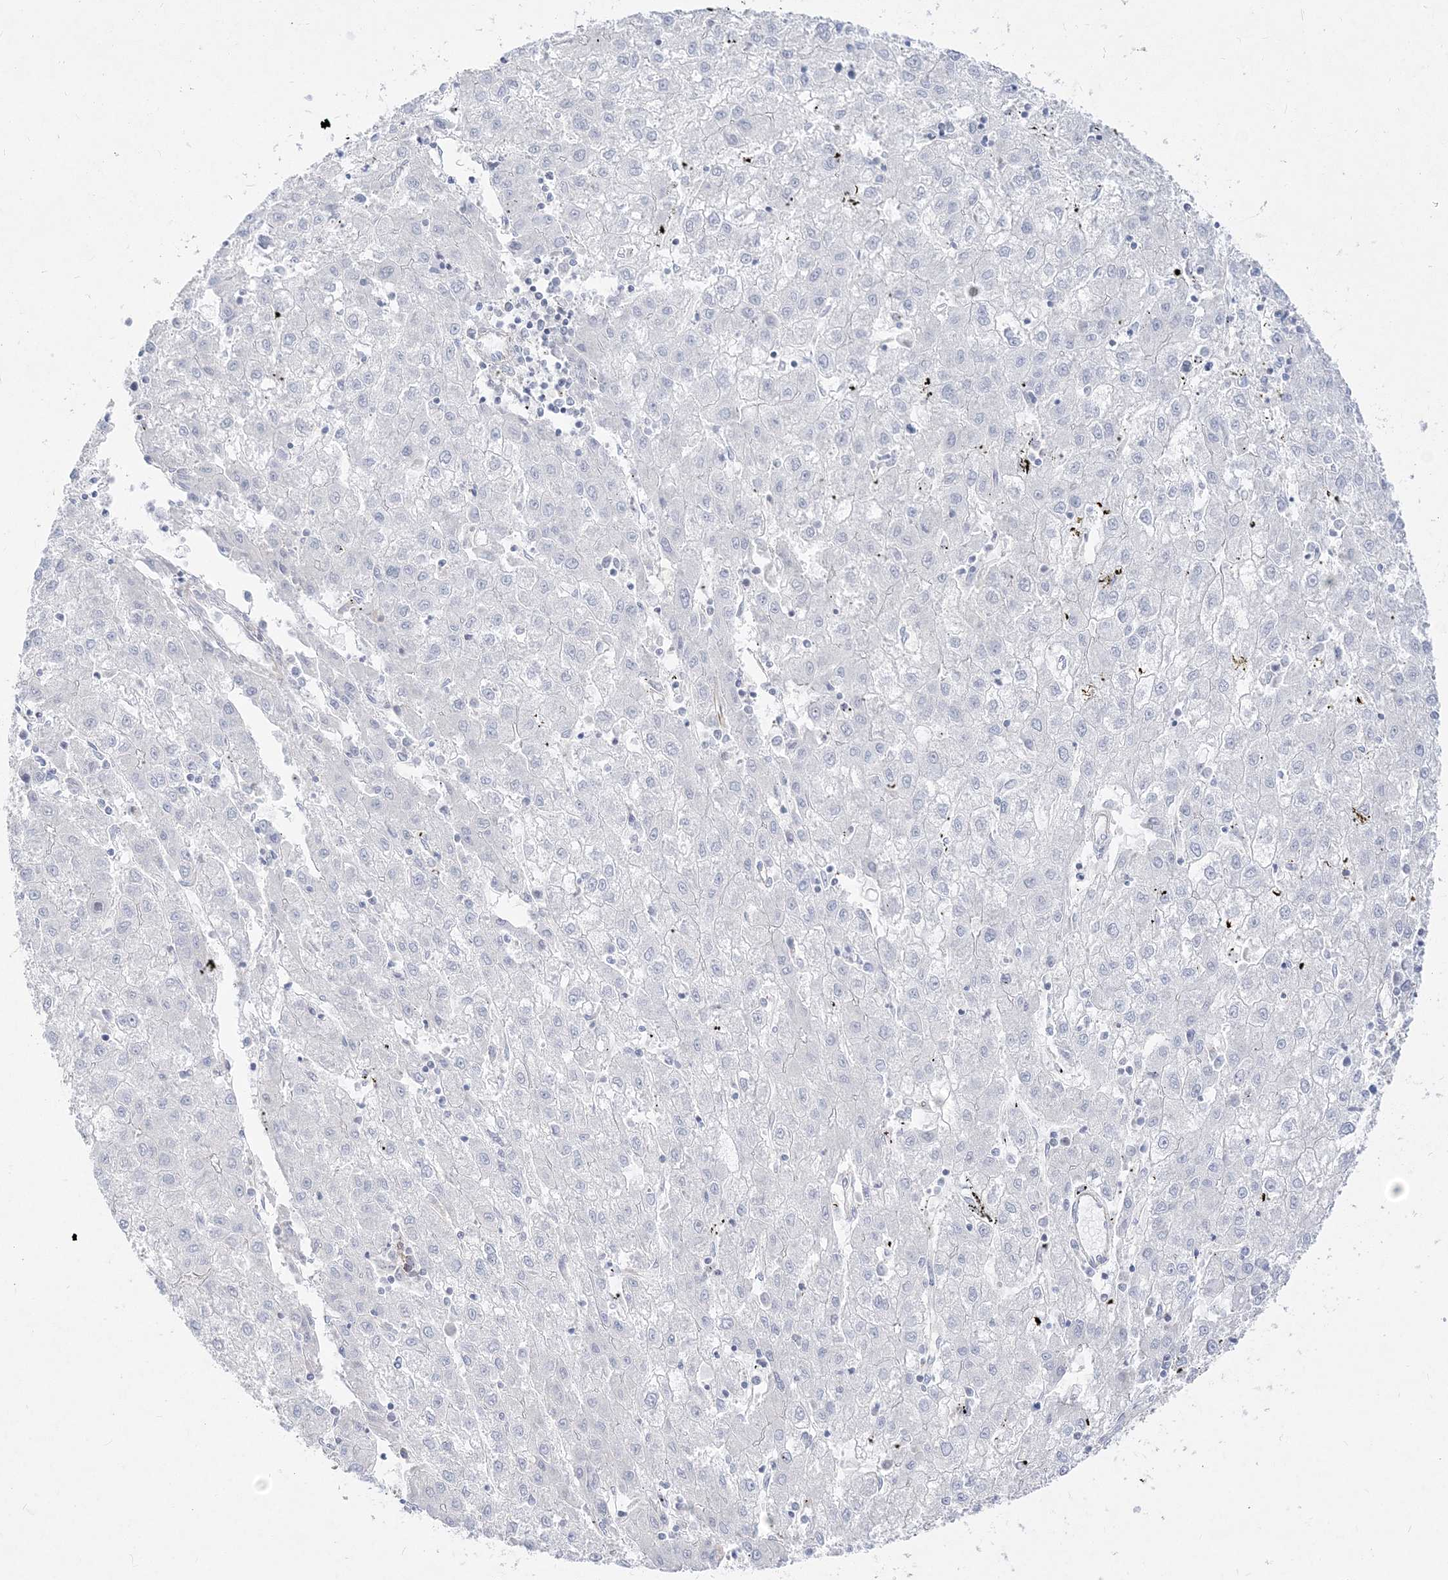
{"staining": {"intensity": "negative", "quantity": "none", "location": "none"}, "tissue": "liver cancer", "cell_type": "Tumor cells", "image_type": "cancer", "snomed": [{"axis": "morphology", "description": "Carcinoma, Hepatocellular, NOS"}, {"axis": "topography", "description": "Liver"}], "caption": "High magnification brightfield microscopy of liver hepatocellular carcinoma stained with DAB (3,3'-diaminobenzidine) (brown) and counterstained with hematoxylin (blue): tumor cells show no significant positivity. (DAB immunohistochemistry, high magnification).", "gene": "GPAT2", "patient": {"sex": "male", "age": 72}}